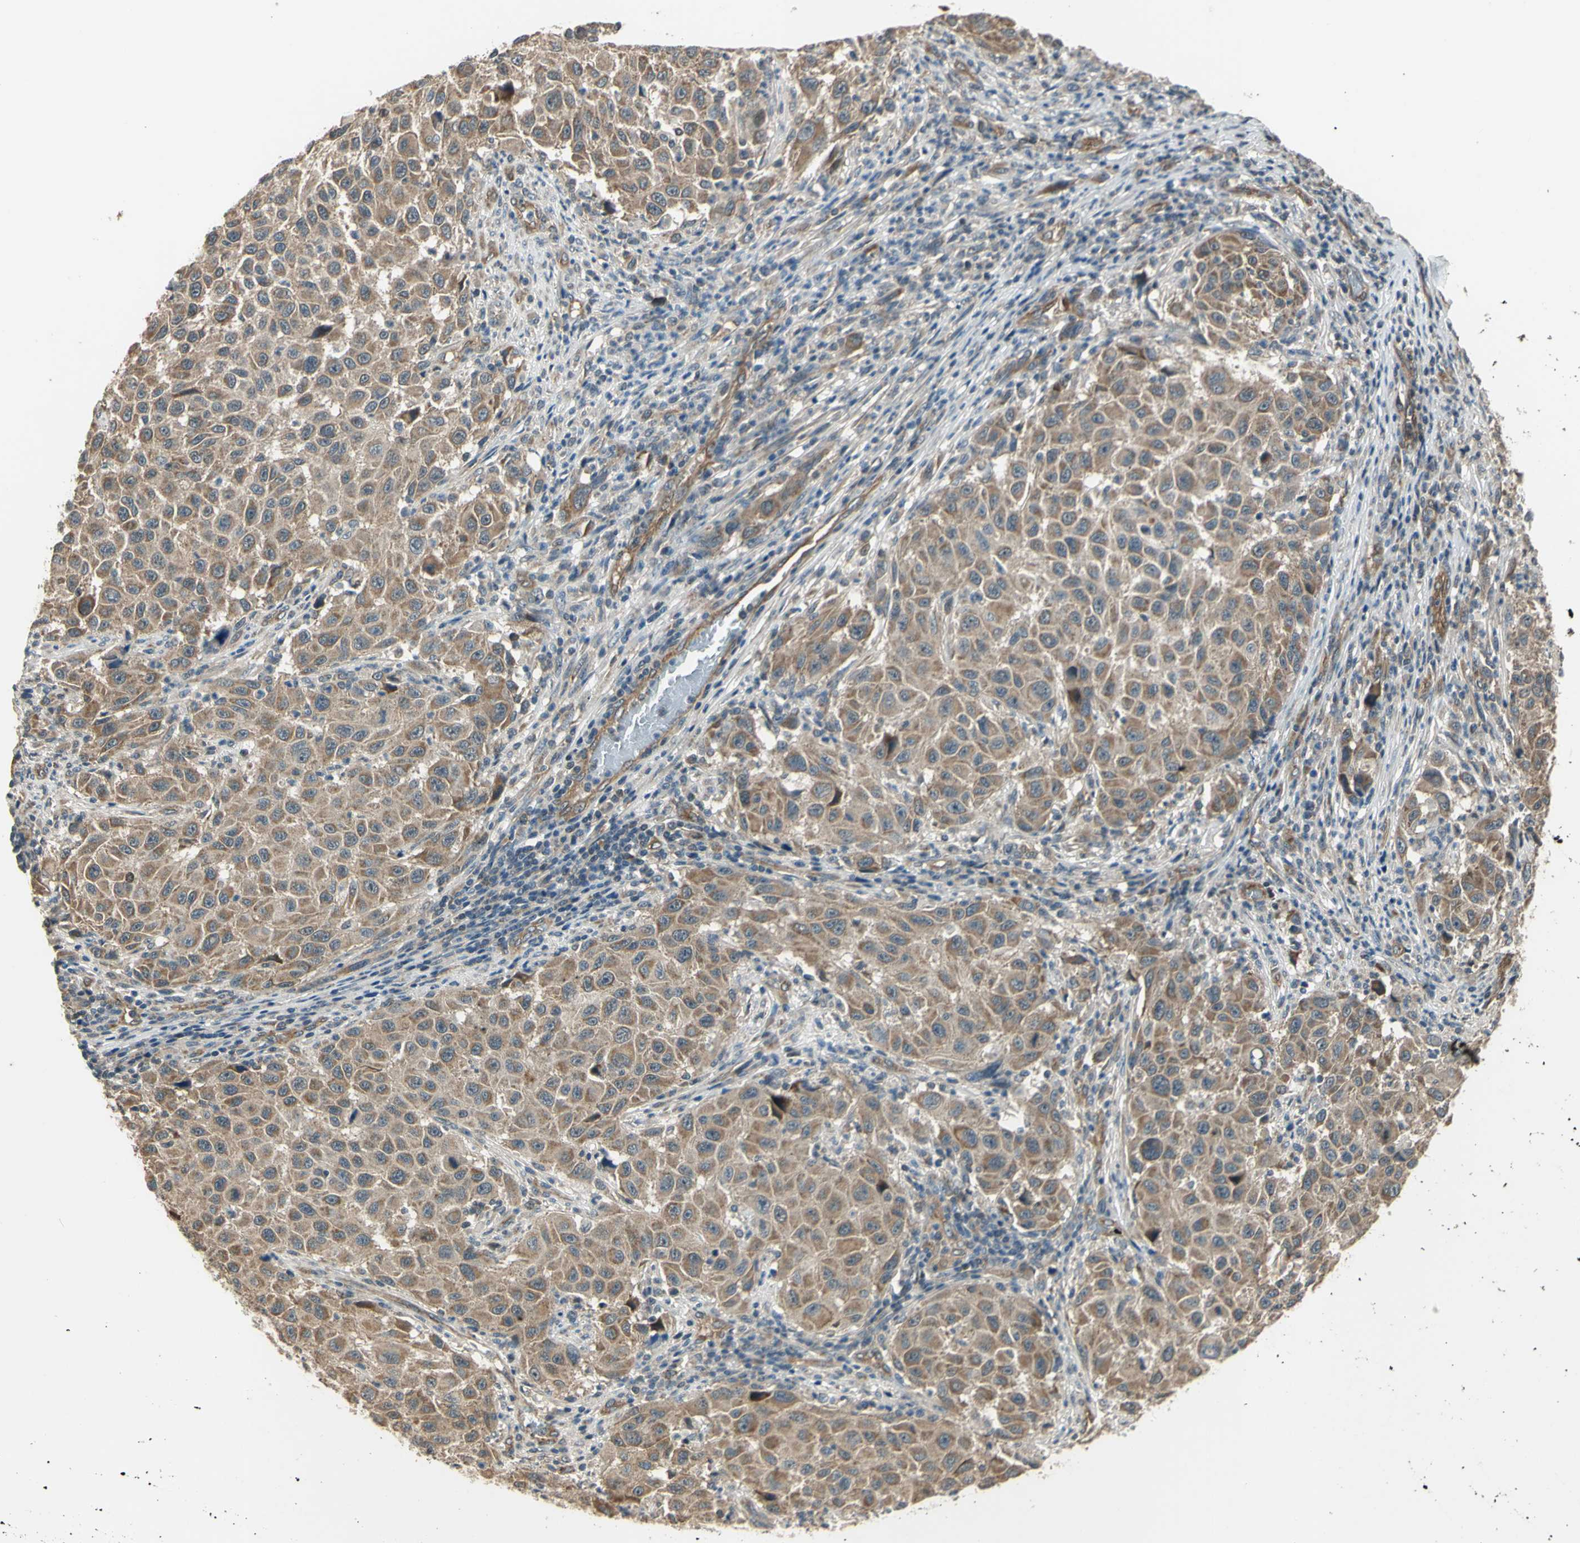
{"staining": {"intensity": "moderate", "quantity": ">75%", "location": "cytoplasmic/membranous"}, "tissue": "melanoma", "cell_type": "Tumor cells", "image_type": "cancer", "snomed": [{"axis": "morphology", "description": "Malignant melanoma, Metastatic site"}, {"axis": "topography", "description": "Lymph node"}], "caption": "The image reveals immunohistochemical staining of malignant melanoma (metastatic site). There is moderate cytoplasmic/membranous staining is appreciated in approximately >75% of tumor cells.", "gene": "EFNB2", "patient": {"sex": "male", "age": 61}}